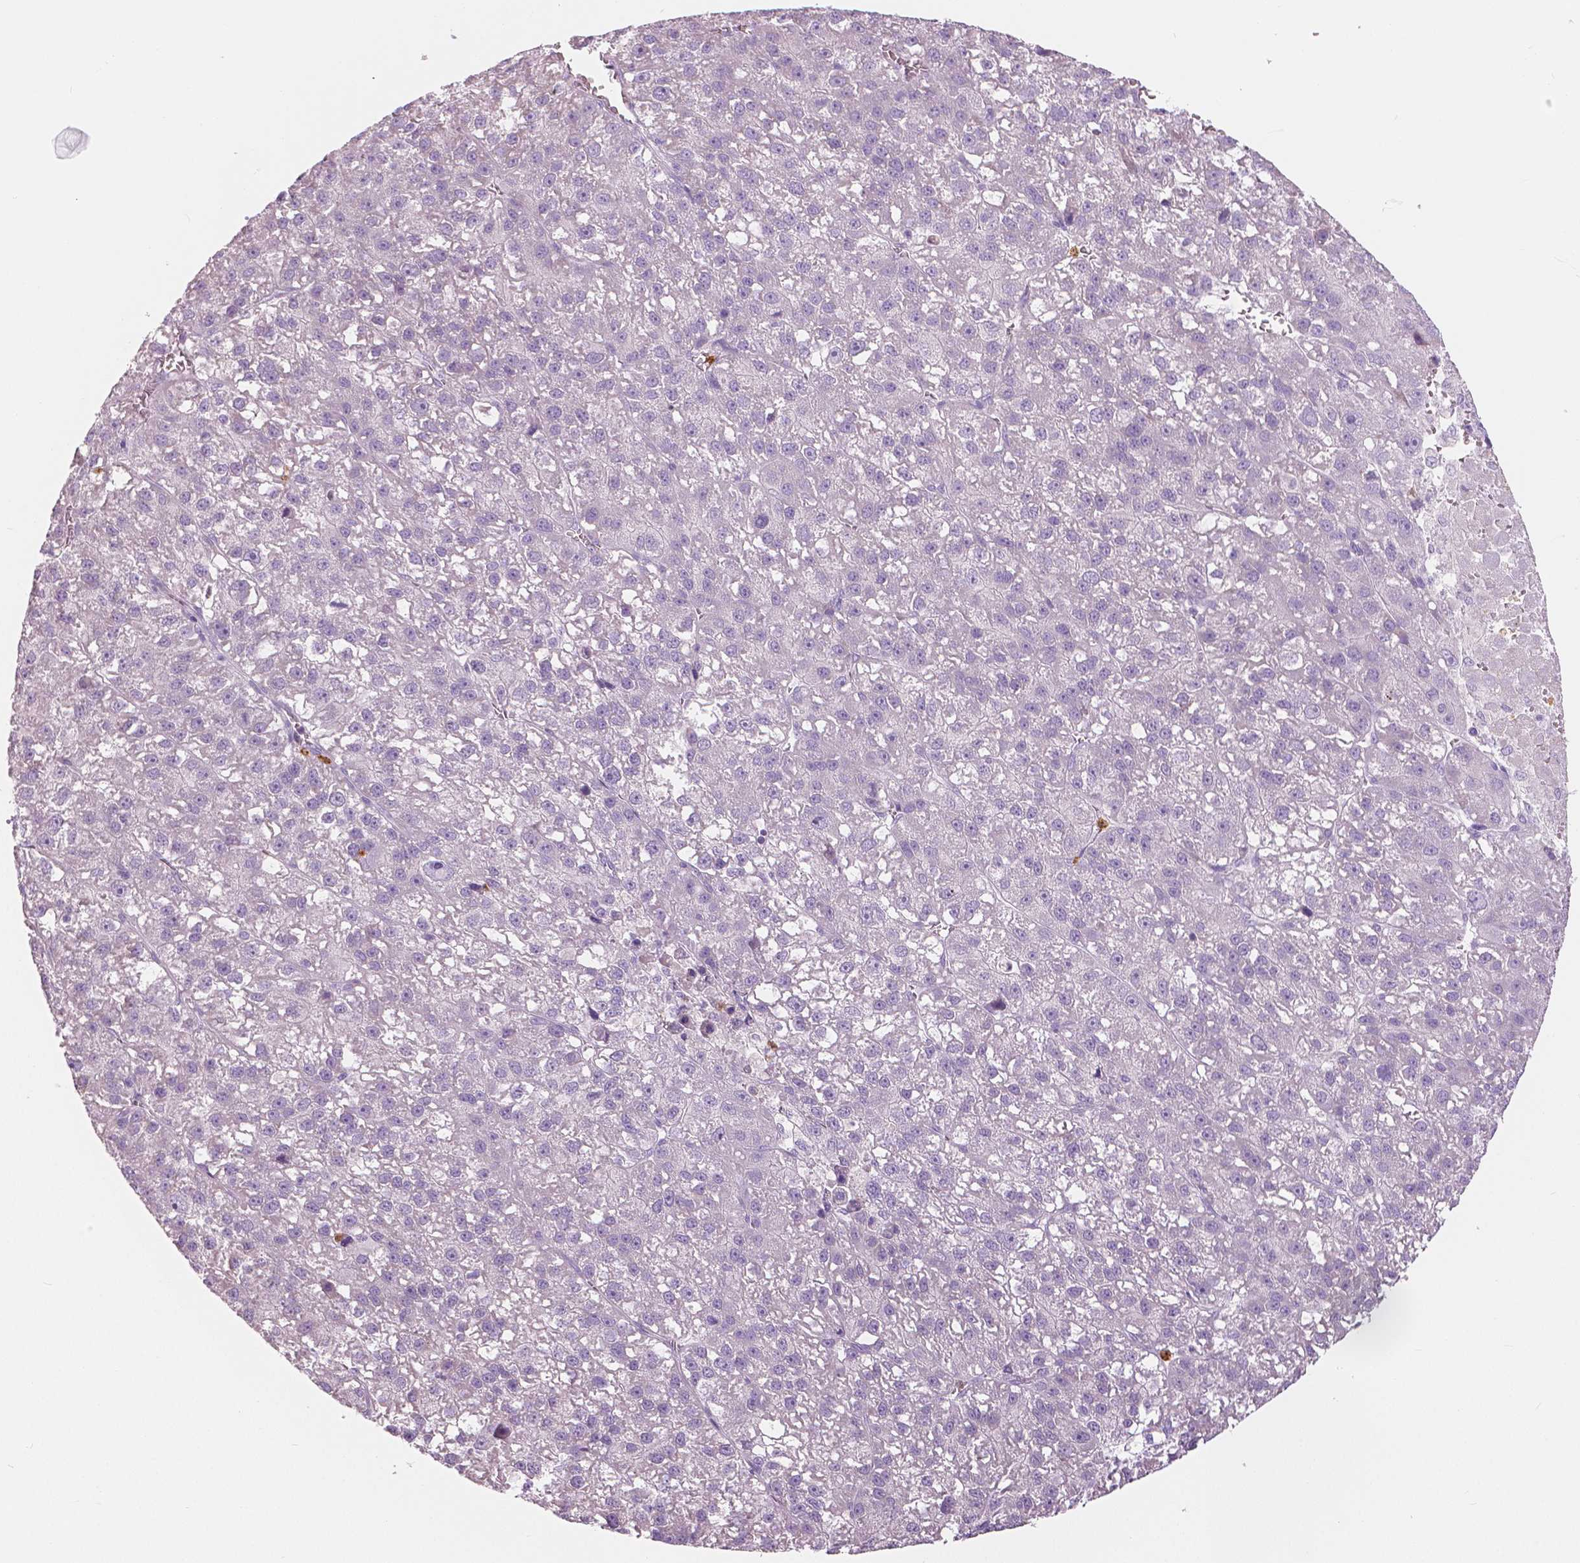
{"staining": {"intensity": "negative", "quantity": "none", "location": "none"}, "tissue": "liver cancer", "cell_type": "Tumor cells", "image_type": "cancer", "snomed": [{"axis": "morphology", "description": "Carcinoma, Hepatocellular, NOS"}, {"axis": "topography", "description": "Liver"}], "caption": "Immunohistochemistry (IHC) image of neoplastic tissue: liver cancer (hepatocellular carcinoma) stained with DAB displays no significant protein positivity in tumor cells.", "gene": "CXCR2", "patient": {"sex": "female", "age": 70}}